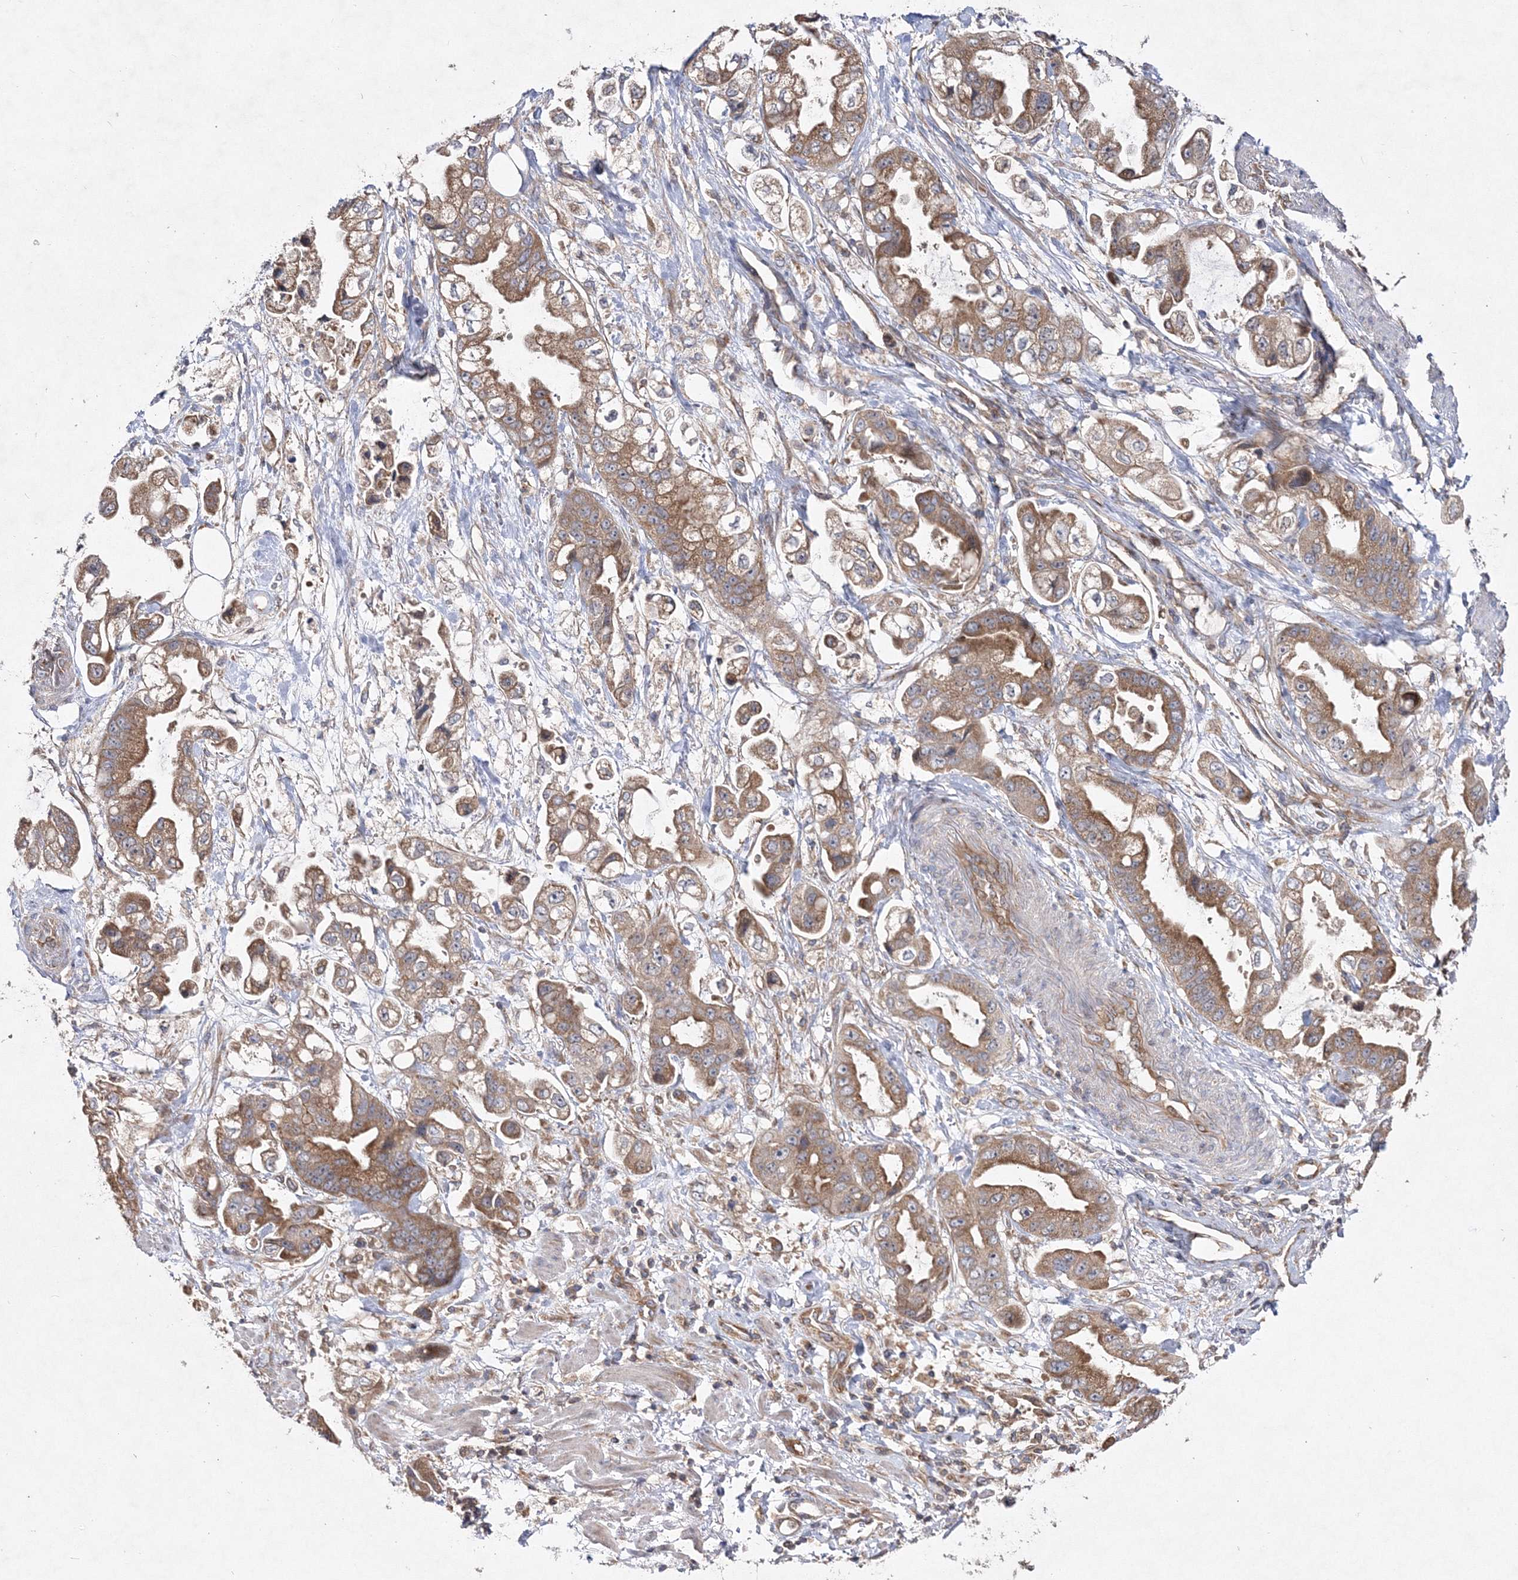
{"staining": {"intensity": "moderate", "quantity": ">75%", "location": "cytoplasmic/membranous"}, "tissue": "stomach cancer", "cell_type": "Tumor cells", "image_type": "cancer", "snomed": [{"axis": "morphology", "description": "Adenocarcinoma, NOS"}, {"axis": "topography", "description": "Stomach"}], "caption": "Immunohistochemistry (IHC) staining of stomach adenocarcinoma, which exhibits medium levels of moderate cytoplasmic/membranous positivity in about >75% of tumor cells indicating moderate cytoplasmic/membranous protein positivity. The staining was performed using DAB (brown) for protein detection and nuclei were counterstained in hematoxylin (blue).", "gene": "DNAJC13", "patient": {"sex": "male", "age": 62}}